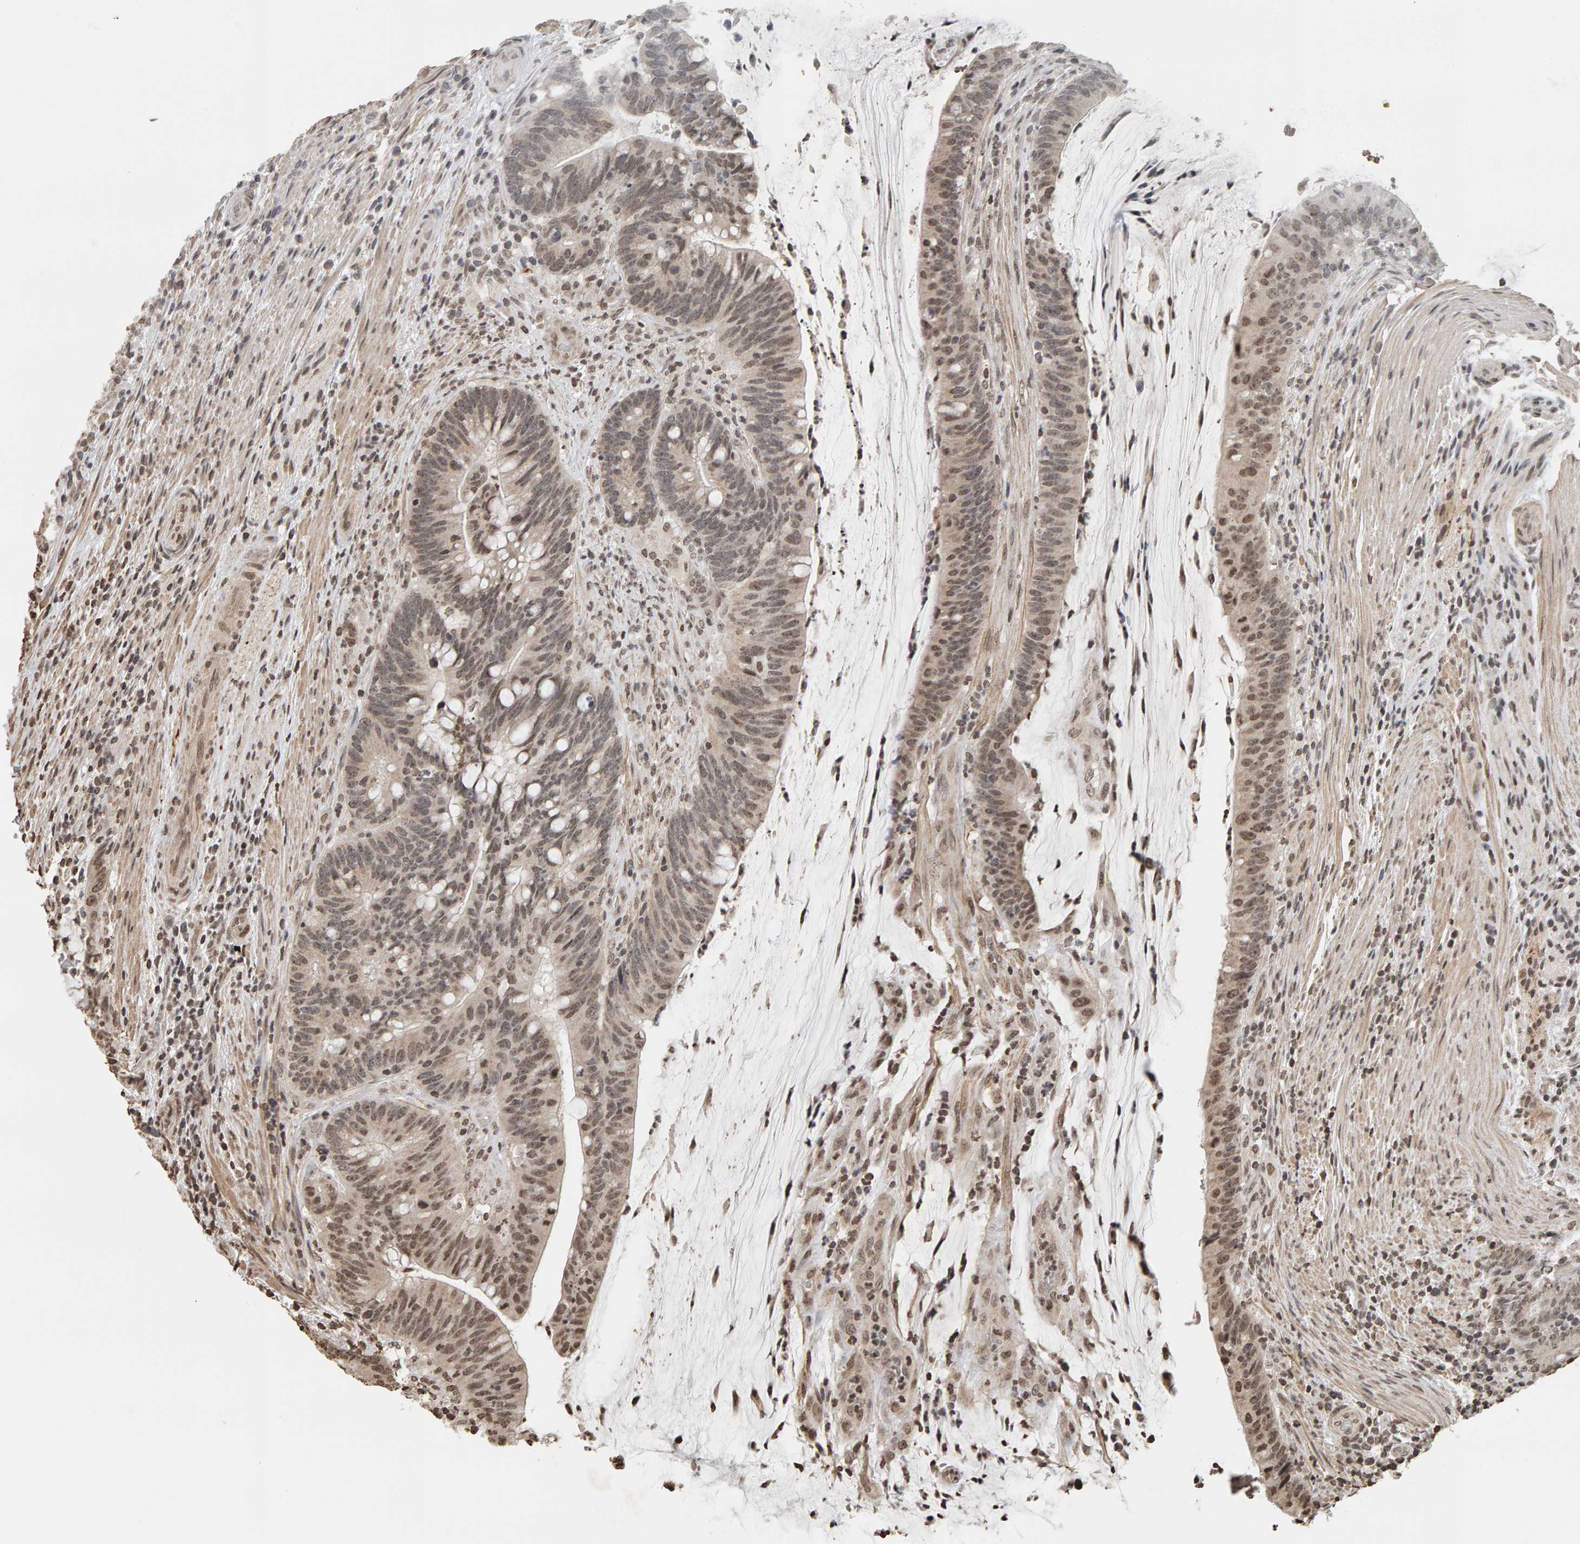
{"staining": {"intensity": "moderate", "quantity": "<25%", "location": "nuclear"}, "tissue": "colorectal cancer", "cell_type": "Tumor cells", "image_type": "cancer", "snomed": [{"axis": "morphology", "description": "Adenocarcinoma, NOS"}, {"axis": "topography", "description": "Colon"}], "caption": "Human colorectal cancer (adenocarcinoma) stained for a protein (brown) exhibits moderate nuclear positive staining in approximately <25% of tumor cells.", "gene": "AFF4", "patient": {"sex": "female", "age": 66}}